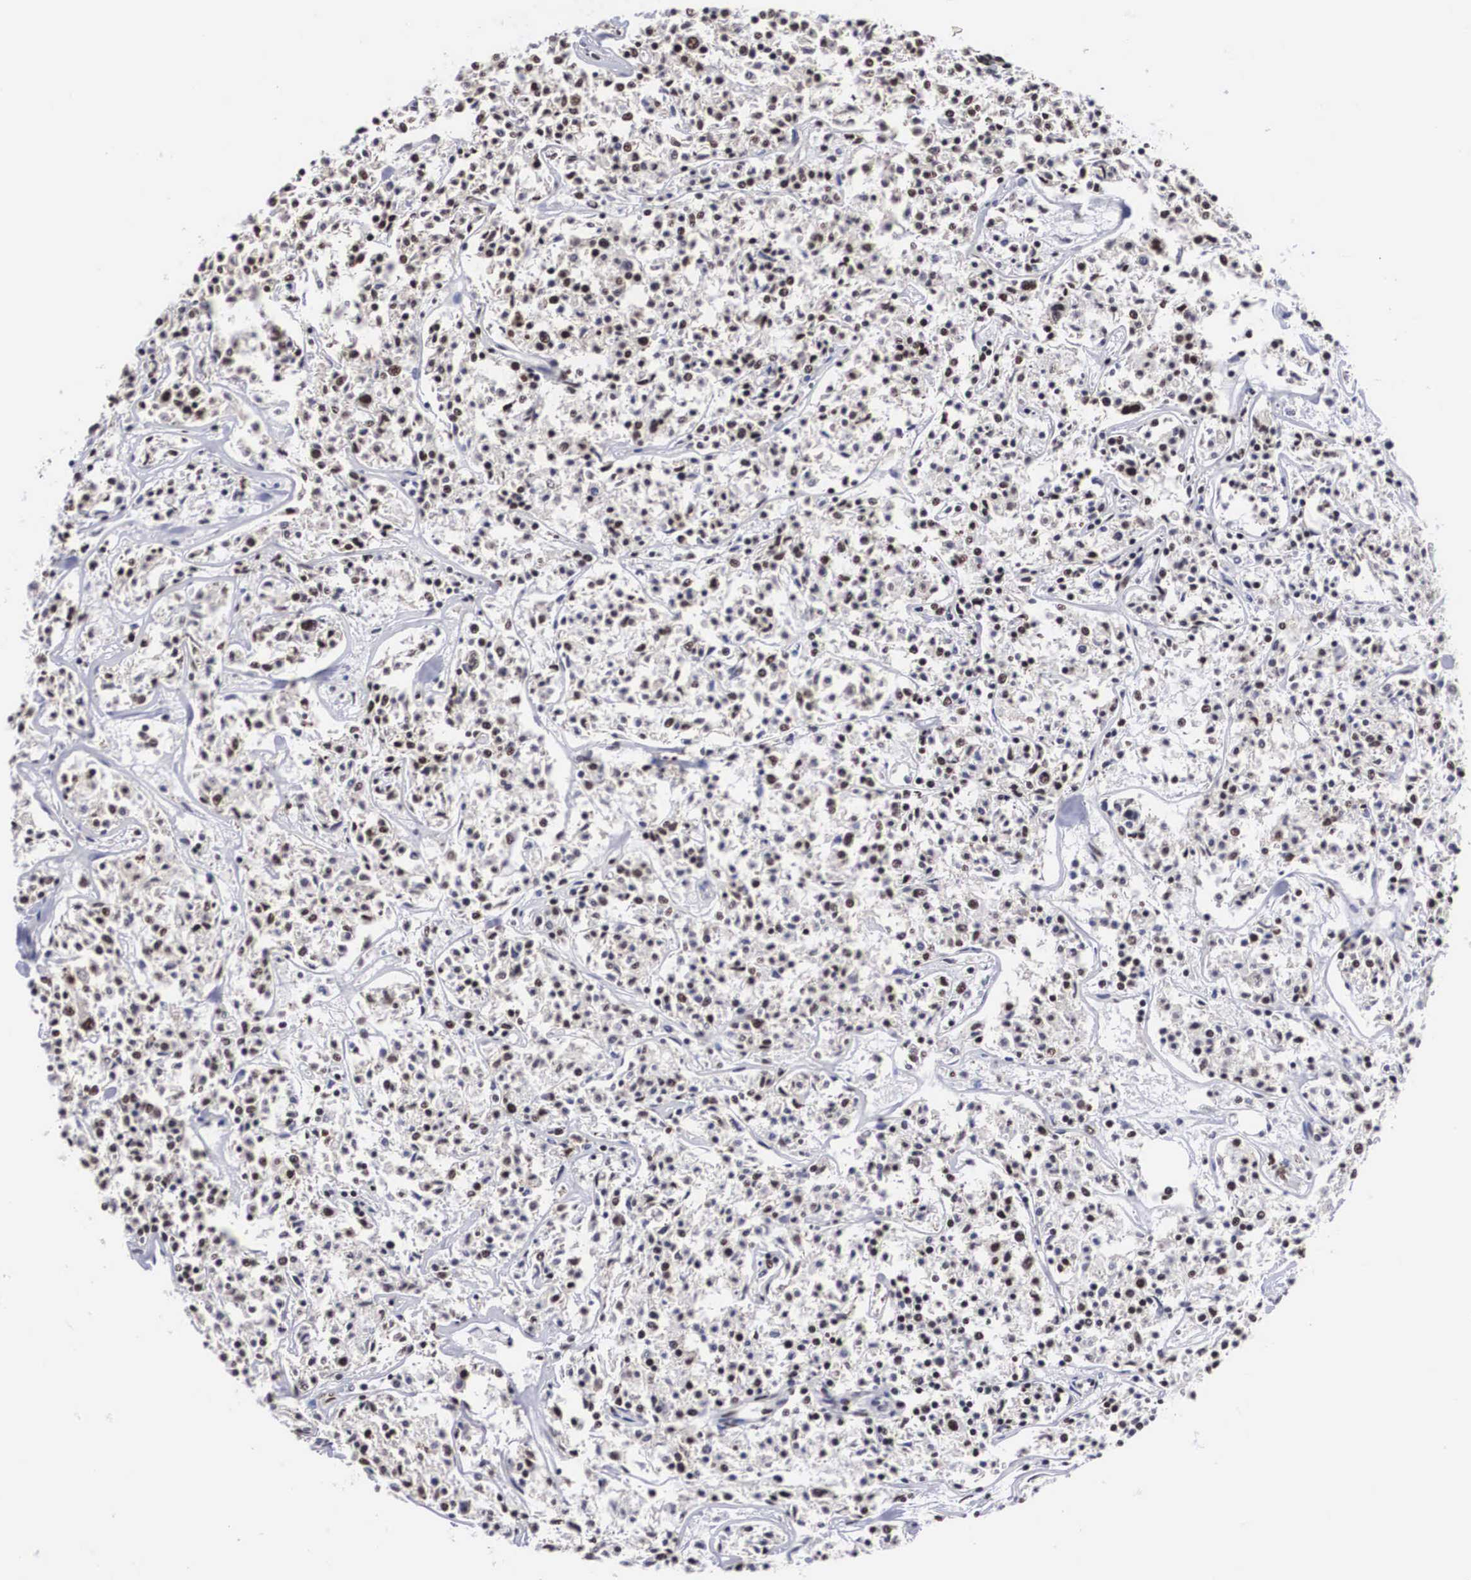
{"staining": {"intensity": "moderate", "quantity": ">75%", "location": "nuclear"}, "tissue": "lymphoma", "cell_type": "Tumor cells", "image_type": "cancer", "snomed": [{"axis": "morphology", "description": "Malignant lymphoma, non-Hodgkin's type, Low grade"}, {"axis": "topography", "description": "Small intestine"}], "caption": "The image displays a brown stain indicating the presence of a protein in the nuclear of tumor cells in lymphoma.", "gene": "ACIN1", "patient": {"sex": "female", "age": 59}}